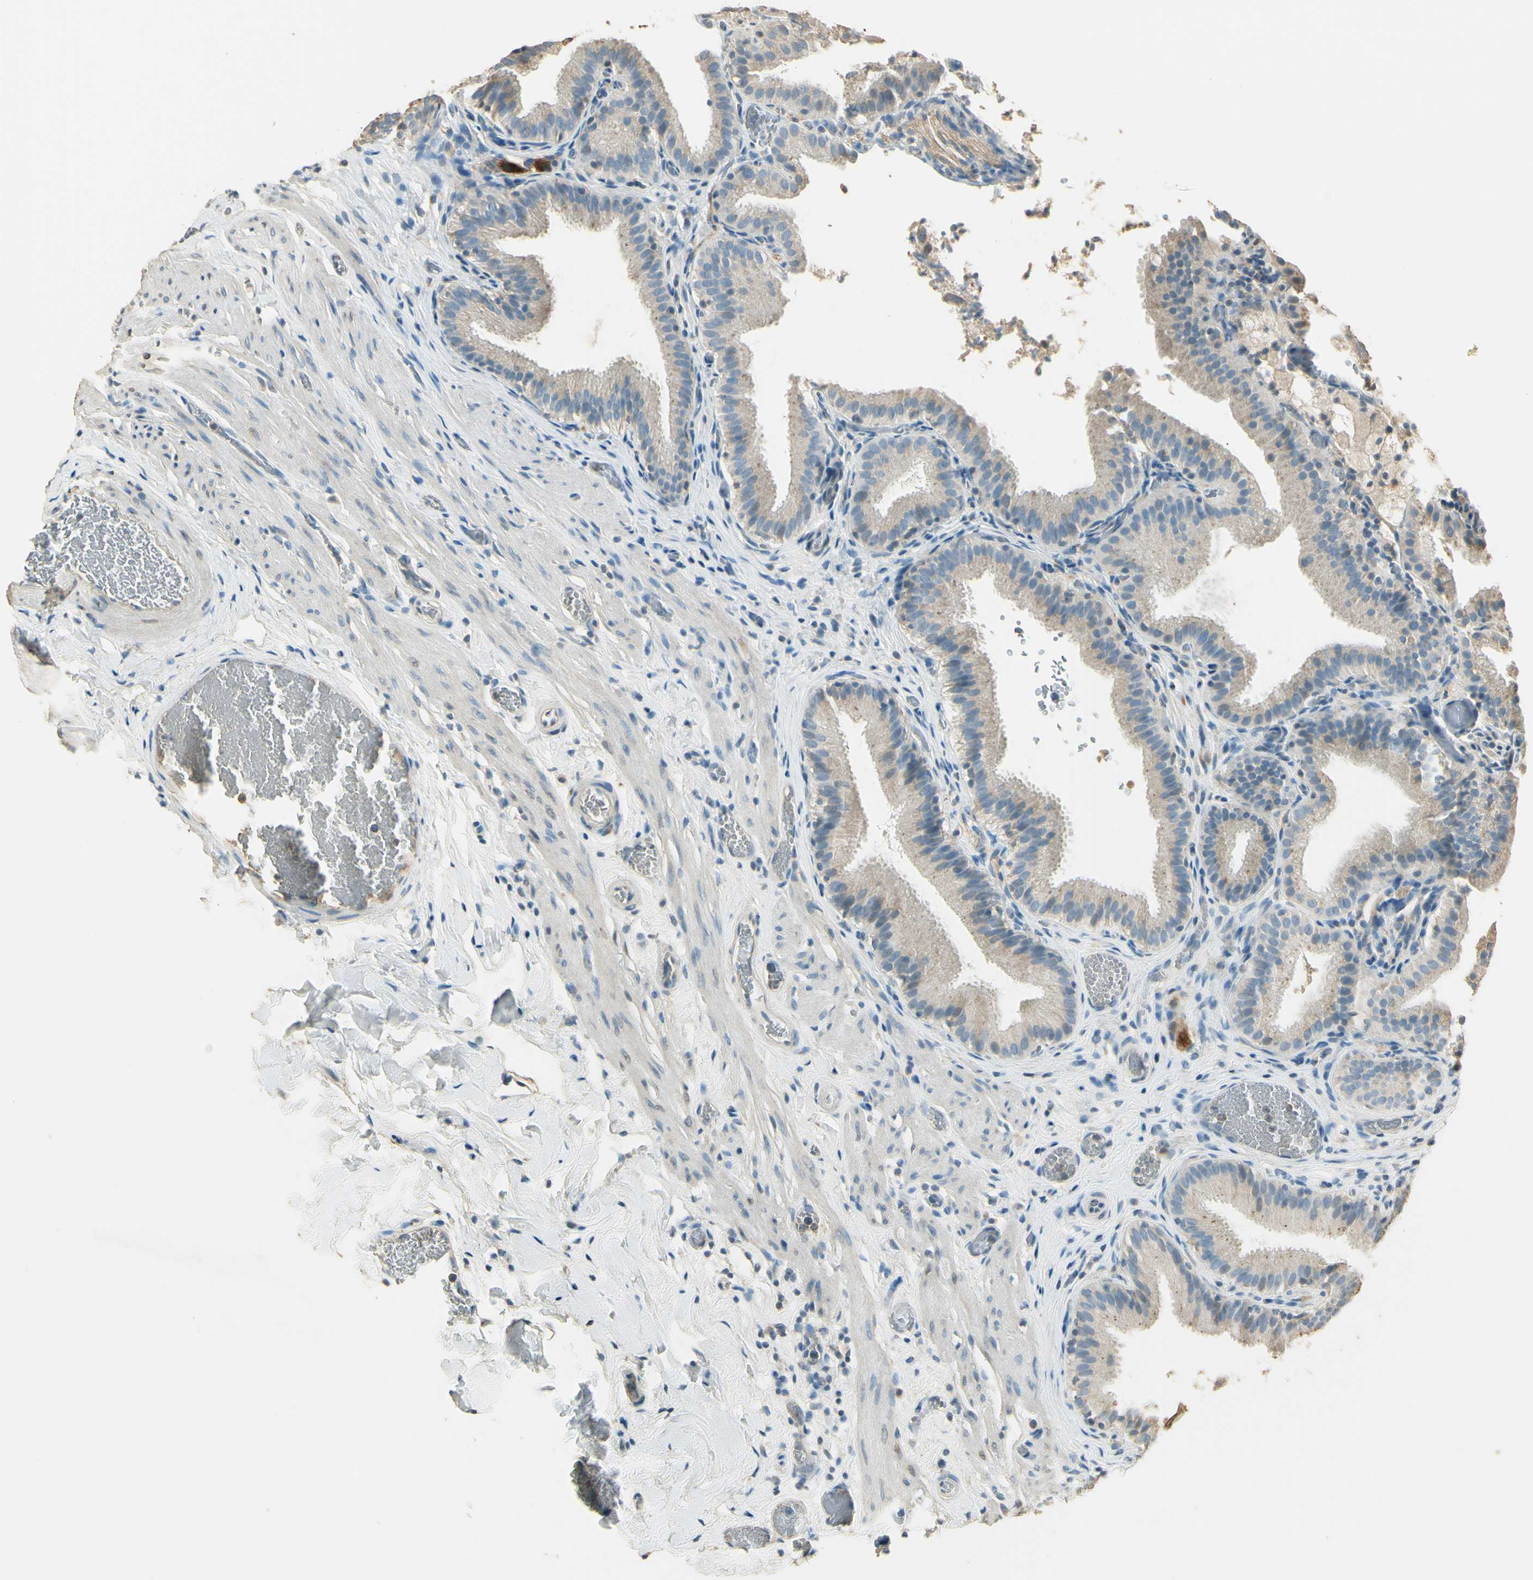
{"staining": {"intensity": "weak", "quantity": "25%-75%", "location": "cytoplasmic/membranous"}, "tissue": "gallbladder", "cell_type": "Glandular cells", "image_type": "normal", "snomed": [{"axis": "morphology", "description": "Normal tissue, NOS"}, {"axis": "topography", "description": "Gallbladder"}], "caption": "Glandular cells display weak cytoplasmic/membranous positivity in approximately 25%-75% of cells in unremarkable gallbladder. Using DAB (3,3'-diaminobenzidine) (brown) and hematoxylin (blue) stains, captured at high magnification using brightfield microscopy.", "gene": "UXS1", "patient": {"sex": "male", "age": 54}}